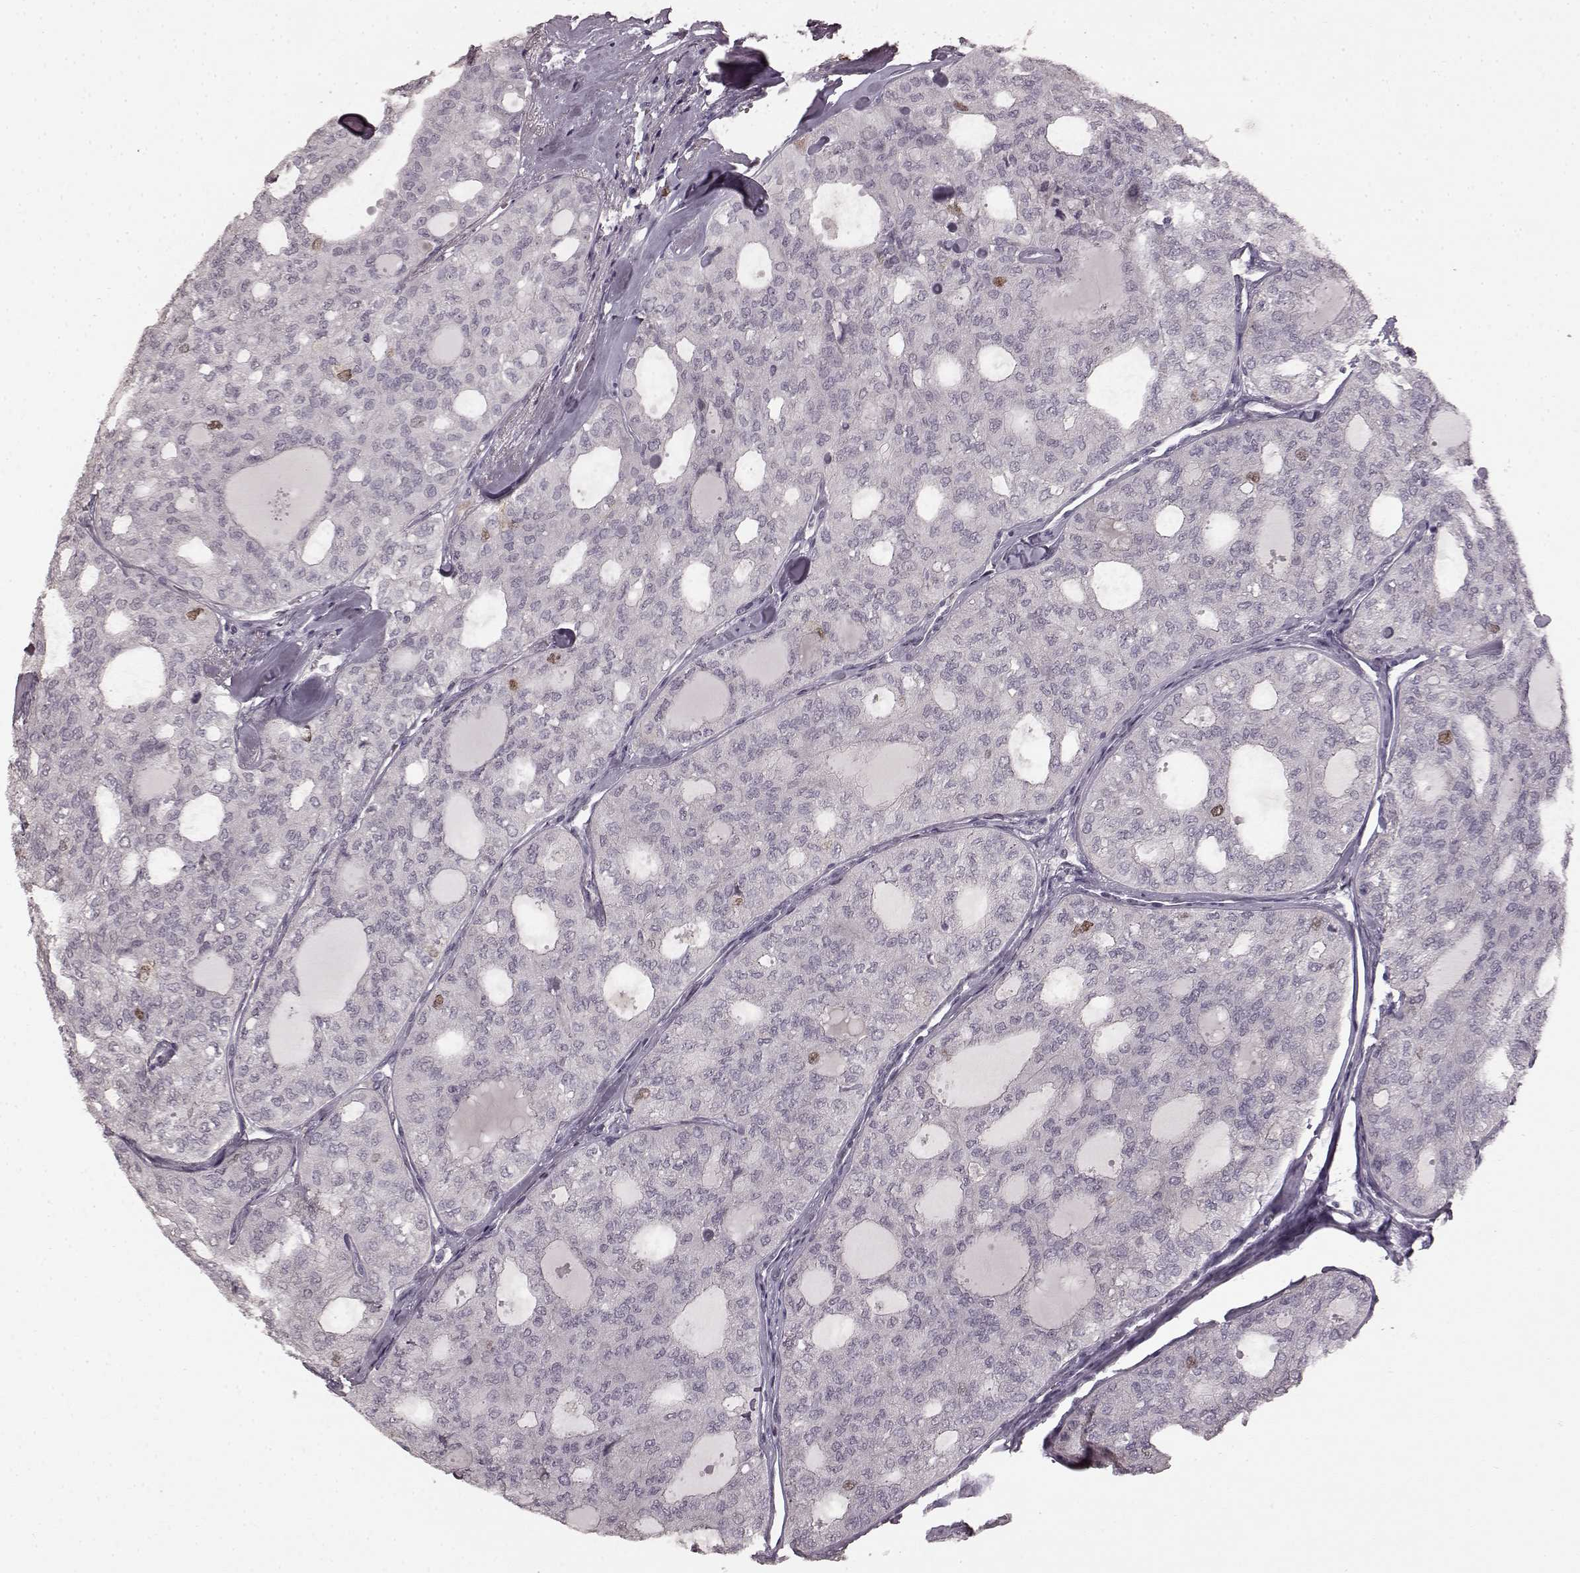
{"staining": {"intensity": "moderate", "quantity": "<25%", "location": "nuclear"}, "tissue": "thyroid cancer", "cell_type": "Tumor cells", "image_type": "cancer", "snomed": [{"axis": "morphology", "description": "Follicular adenoma carcinoma, NOS"}, {"axis": "topography", "description": "Thyroid gland"}], "caption": "IHC (DAB) staining of thyroid cancer (follicular adenoma carcinoma) reveals moderate nuclear protein positivity in approximately <25% of tumor cells. The protein is stained brown, and the nuclei are stained in blue (DAB (3,3'-diaminobenzidine) IHC with brightfield microscopy, high magnification).", "gene": "CCNA2", "patient": {"sex": "male", "age": 75}}